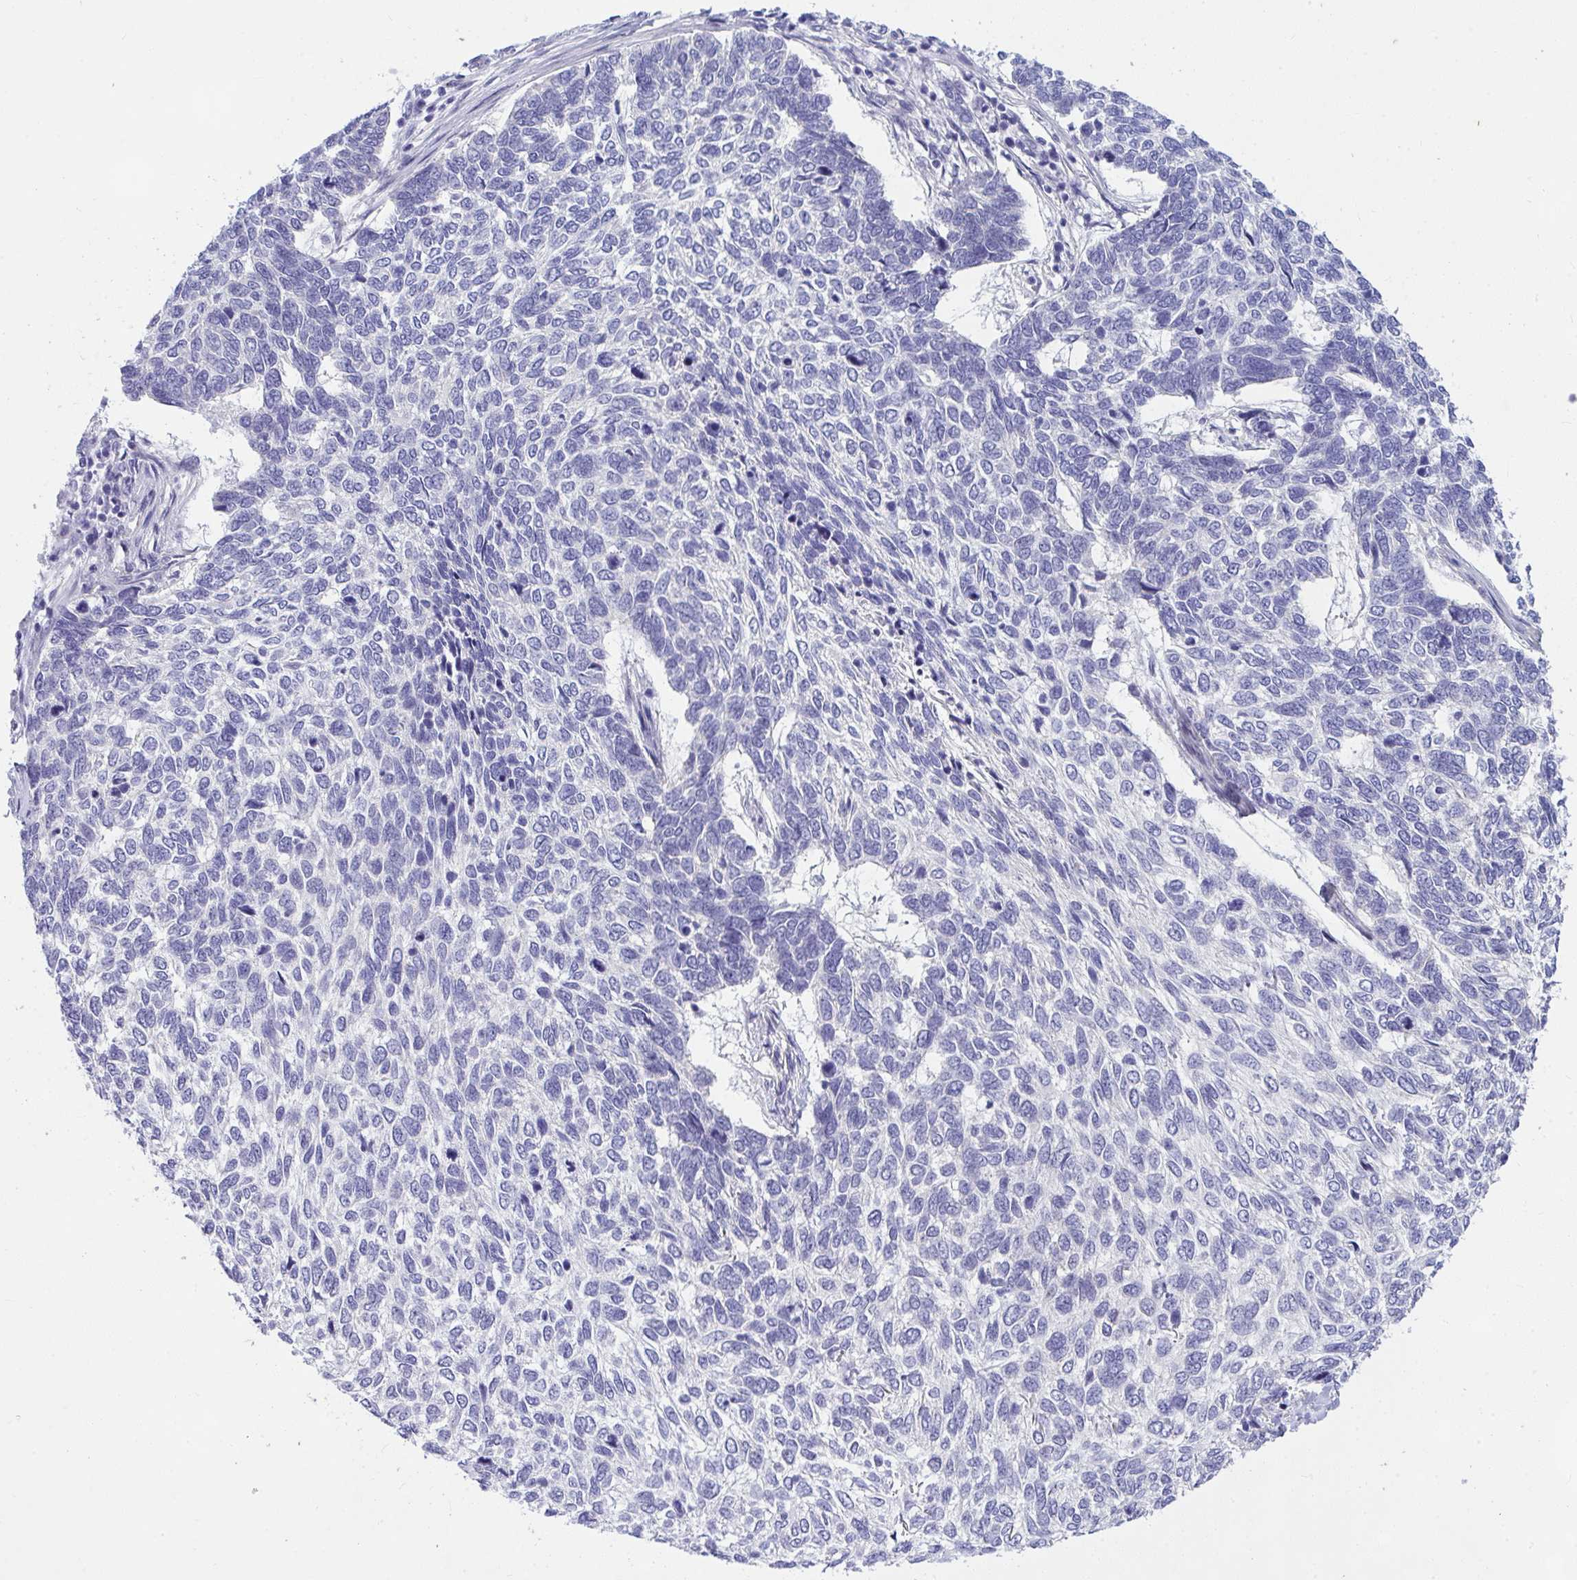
{"staining": {"intensity": "negative", "quantity": "none", "location": "none"}, "tissue": "skin cancer", "cell_type": "Tumor cells", "image_type": "cancer", "snomed": [{"axis": "morphology", "description": "Basal cell carcinoma"}, {"axis": "topography", "description": "Skin"}], "caption": "Immunohistochemistry (IHC) of skin basal cell carcinoma demonstrates no expression in tumor cells.", "gene": "NFXL1", "patient": {"sex": "female", "age": 65}}